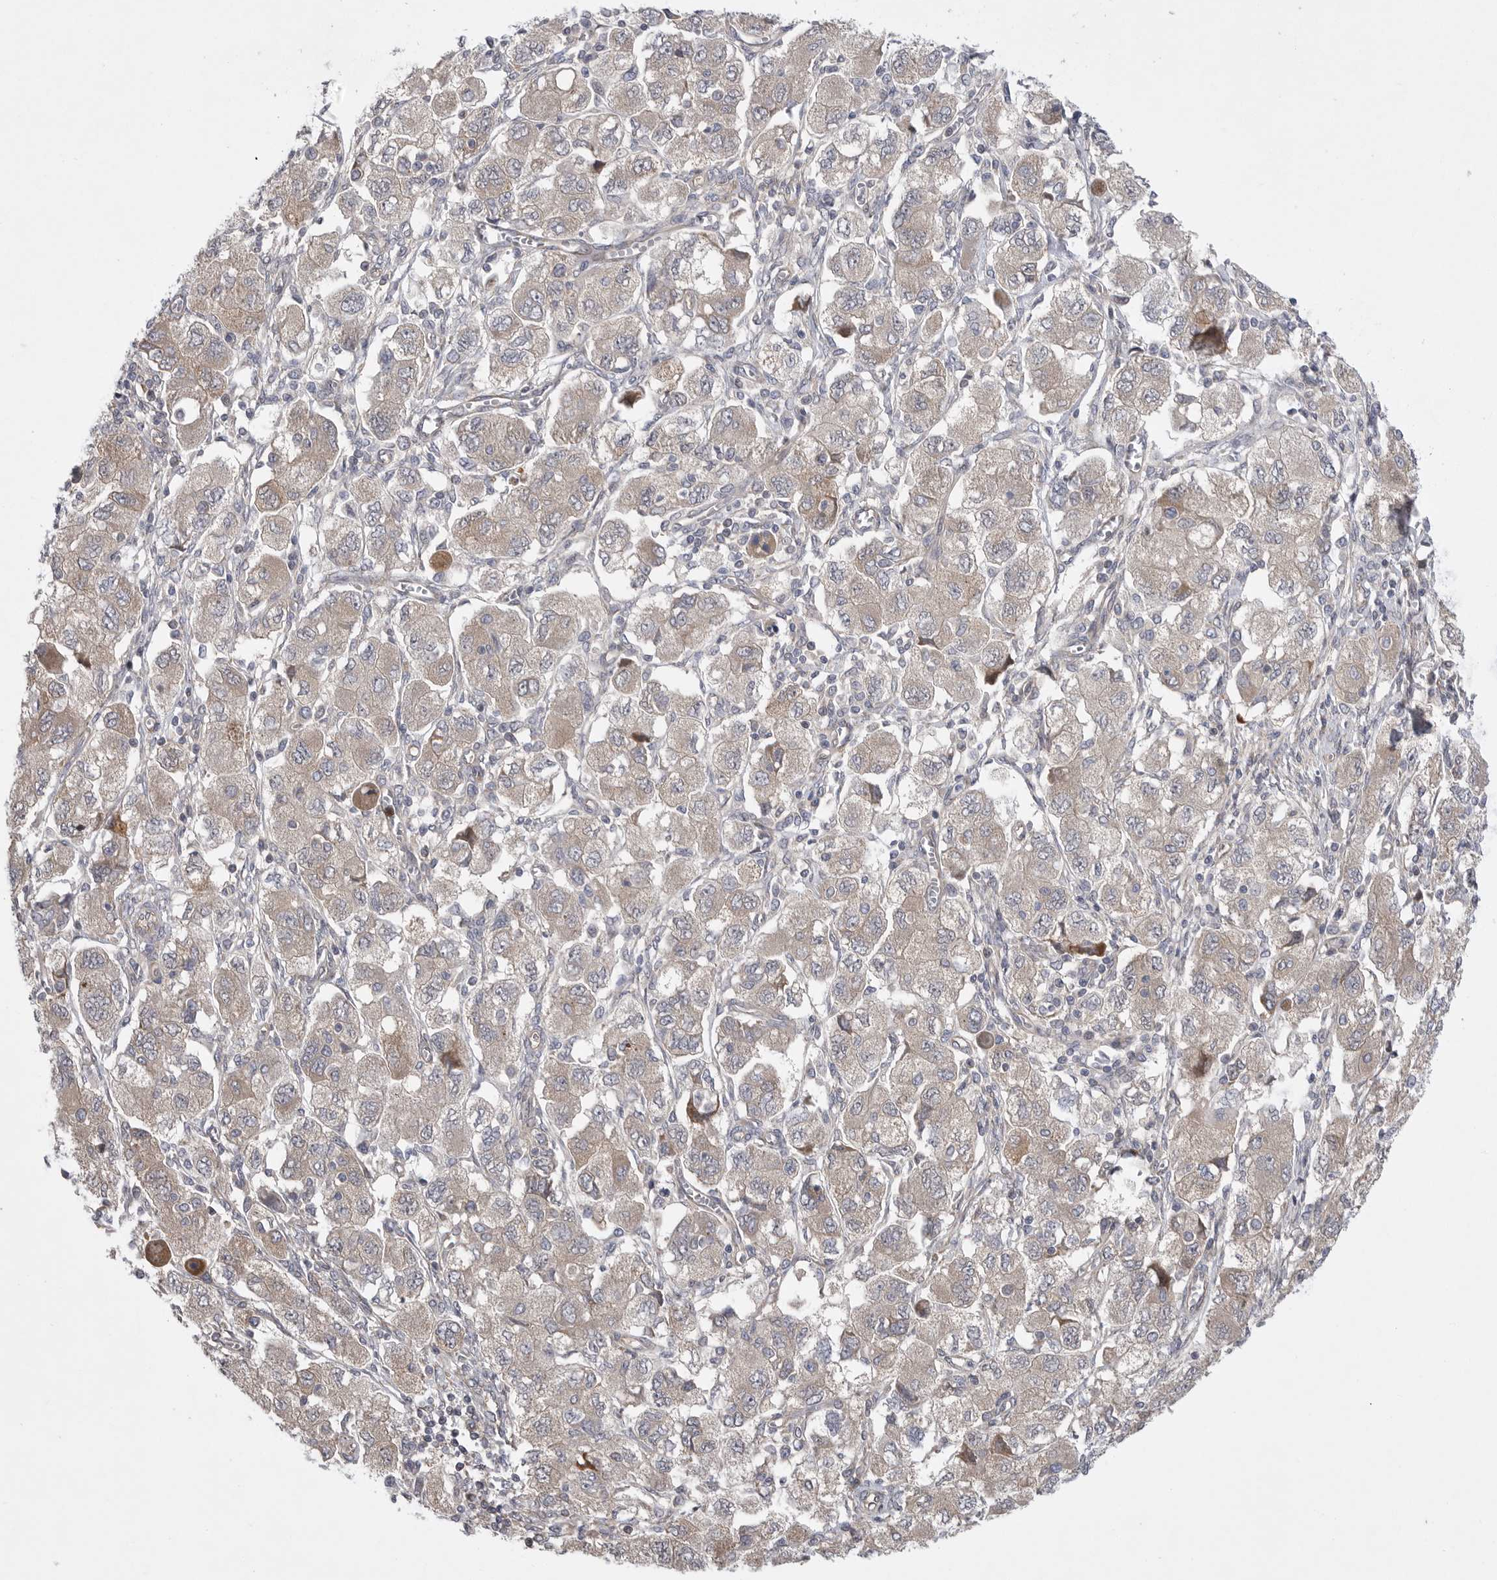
{"staining": {"intensity": "weak", "quantity": ">75%", "location": "cytoplasmic/membranous"}, "tissue": "ovarian cancer", "cell_type": "Tumor cells", "image_type": "cancer", "snomed": [{"axis": "morphology", "description": "Carcinoma, NOS"}, {"axis": "morphology", "description": "Cystadenocarcinoma, serous, NOS"}, {"axis": "topography", "description": "Ovary"}], "caption": "Weak cytoplasmic/membranous expression for a protein is appreciated in about >75% of tumor cells of ovarian cancer (serous cystadenocarcinoma) using immunohistochemistry (IHC).", "gene": "FBXO43", "patient": {"sex": "female", "age": 69}}